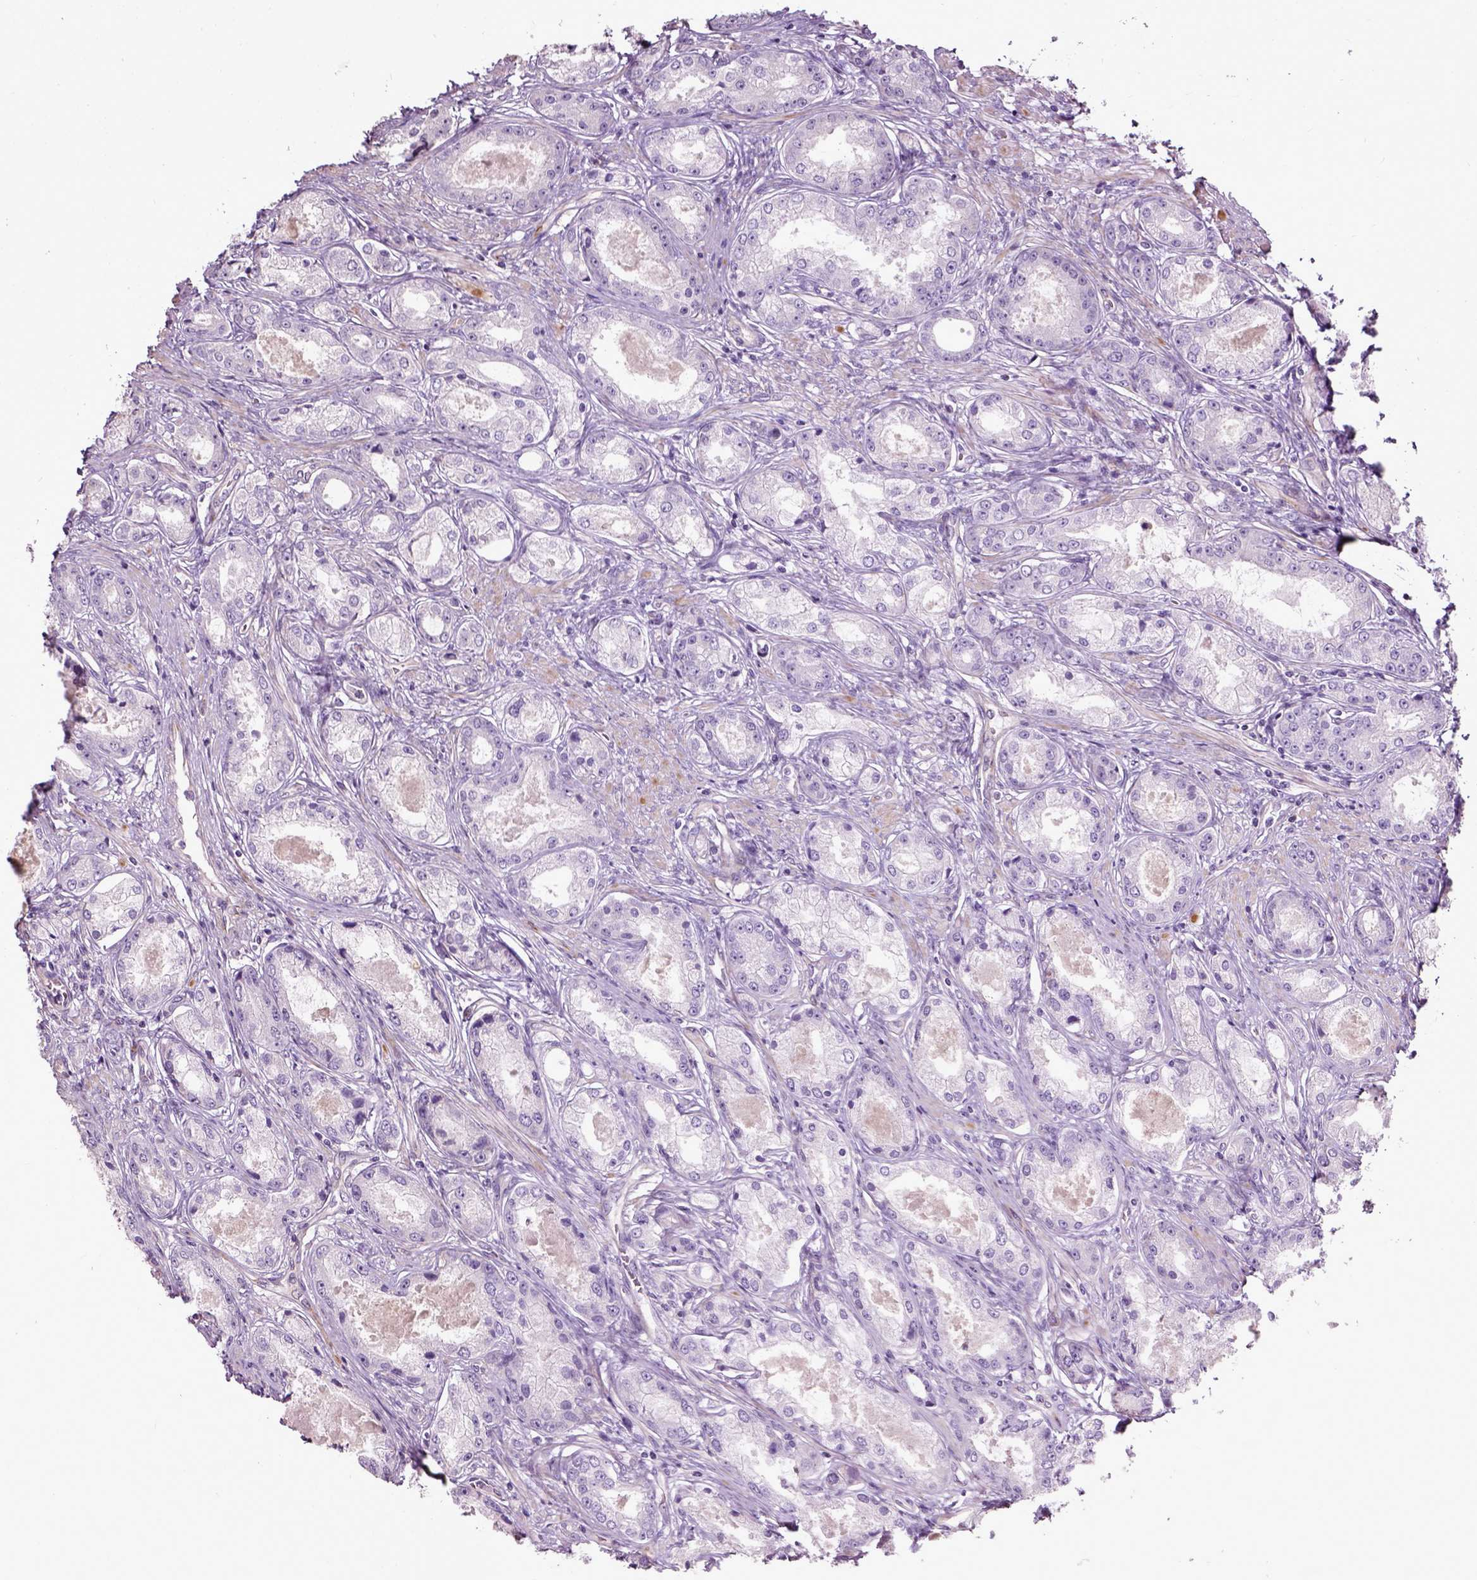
{"staining": {"intensity": "negative", "quantity": "none", "location": "none"}, "tissue": "prostate cancer", "cell_type": "Tumor cells", "image_type": "cancer", "snomed": [{"axis": "morphology", "description": "Adenocarcinoma, Low grade"}, {"axis": "topography", "description": "Prostate"}], "caption": "Prostate cancer was stained to show a protein in brown. There is no significant positivity in tumor cells.", "gene": "PKP3", "patient": {"sex": "male", "age": 68}}